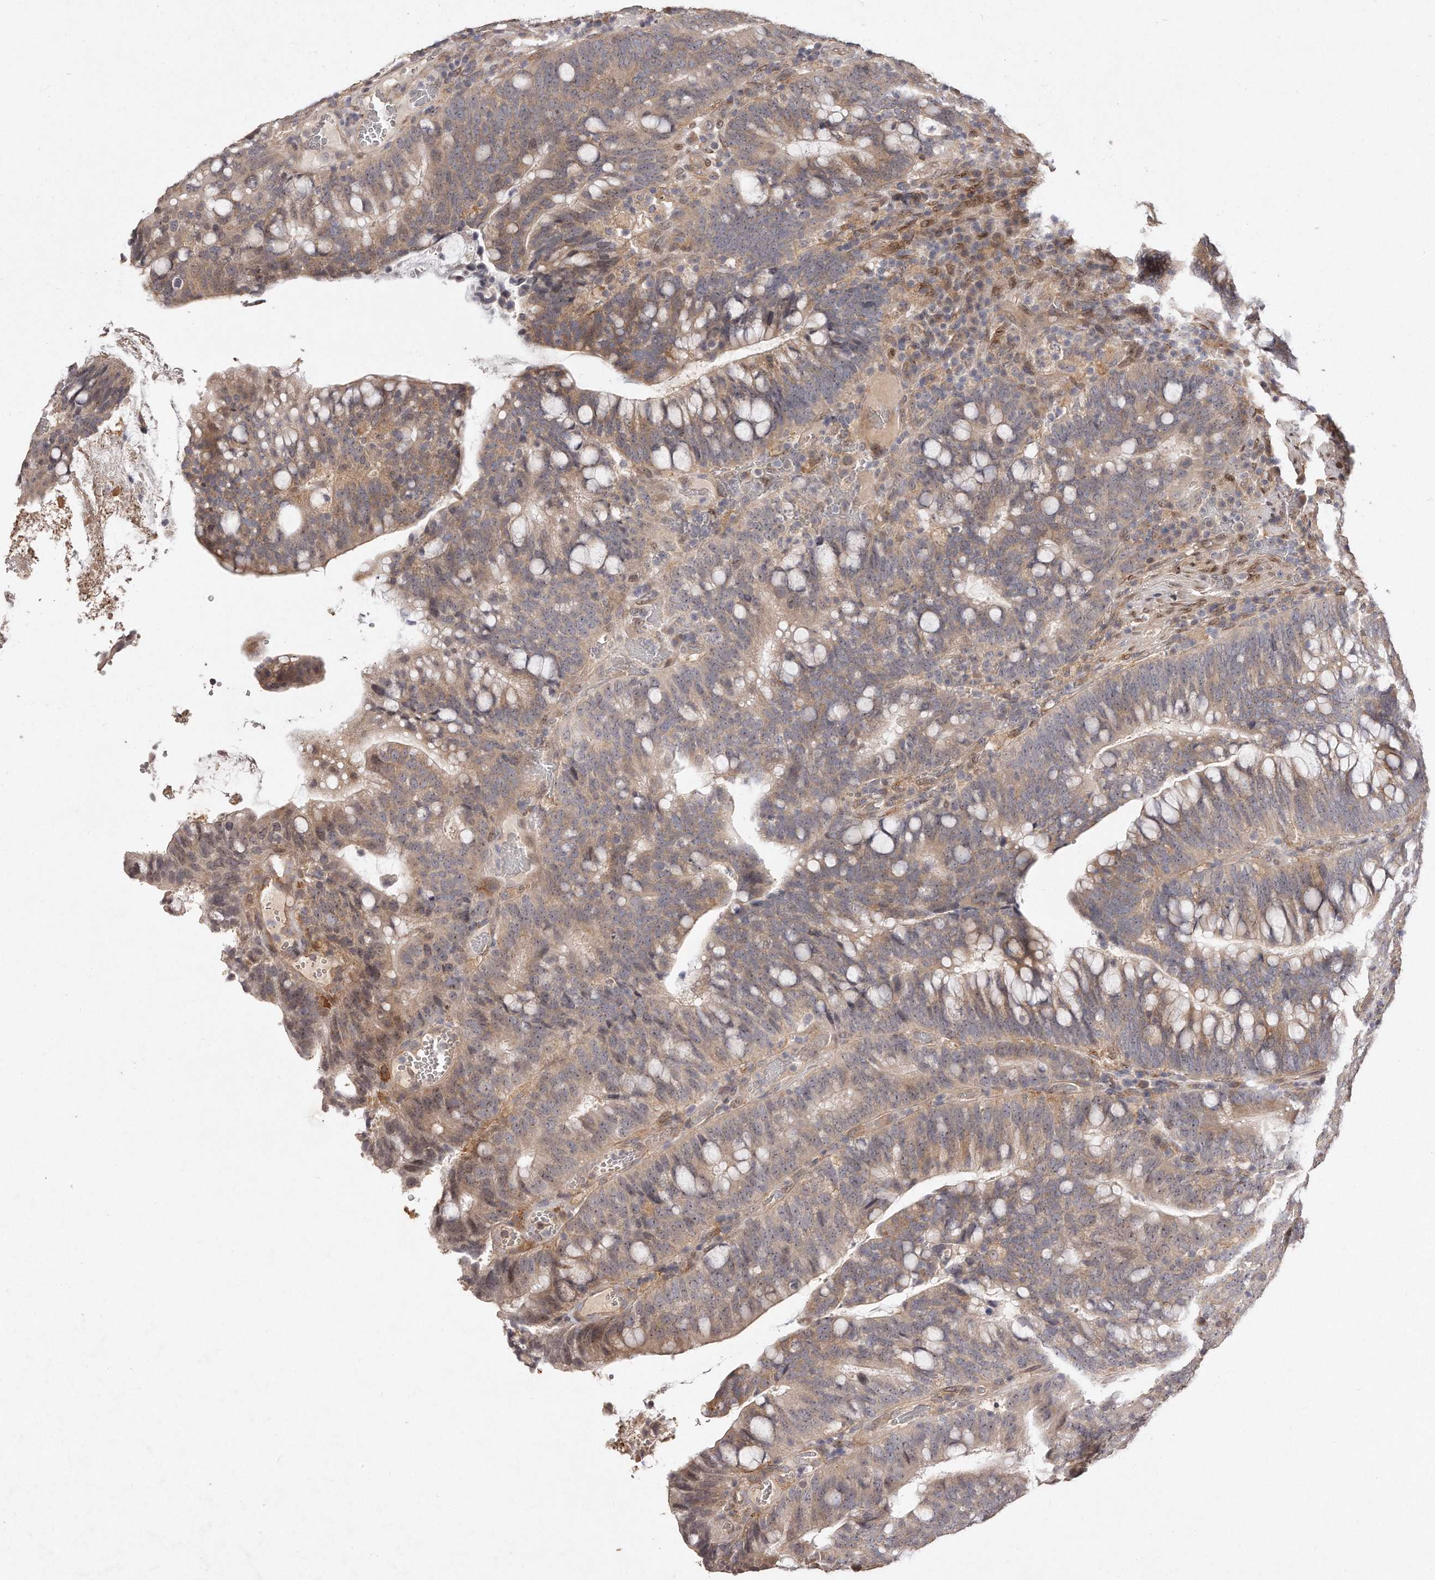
{"staining": {"intensity": "weak", "quantity": ">75%", "location": "cytoplasmic/membranous,nuclear"}, "tissue": "colorectal cancer", "cell_type": "Tumor cells", "image_type": "cancer", "snomed": [{"axis": "morphology", "description": "Adenocarcinoma, NOS"}, {"axis": "topography", "description": "Colon"}], "caption": "A low amount of weak cytoplasmic/membranous and nuclear staining is identified in about >75% of tumor cells in colorectal adenocarcinoma tissue. (DAB (3,3'-diaminobenzidine) IHC, brown staining for protein, blue staining for nuclei).", "gene": "HASPIN", "patient": {"sex": "female", "age": 66}}